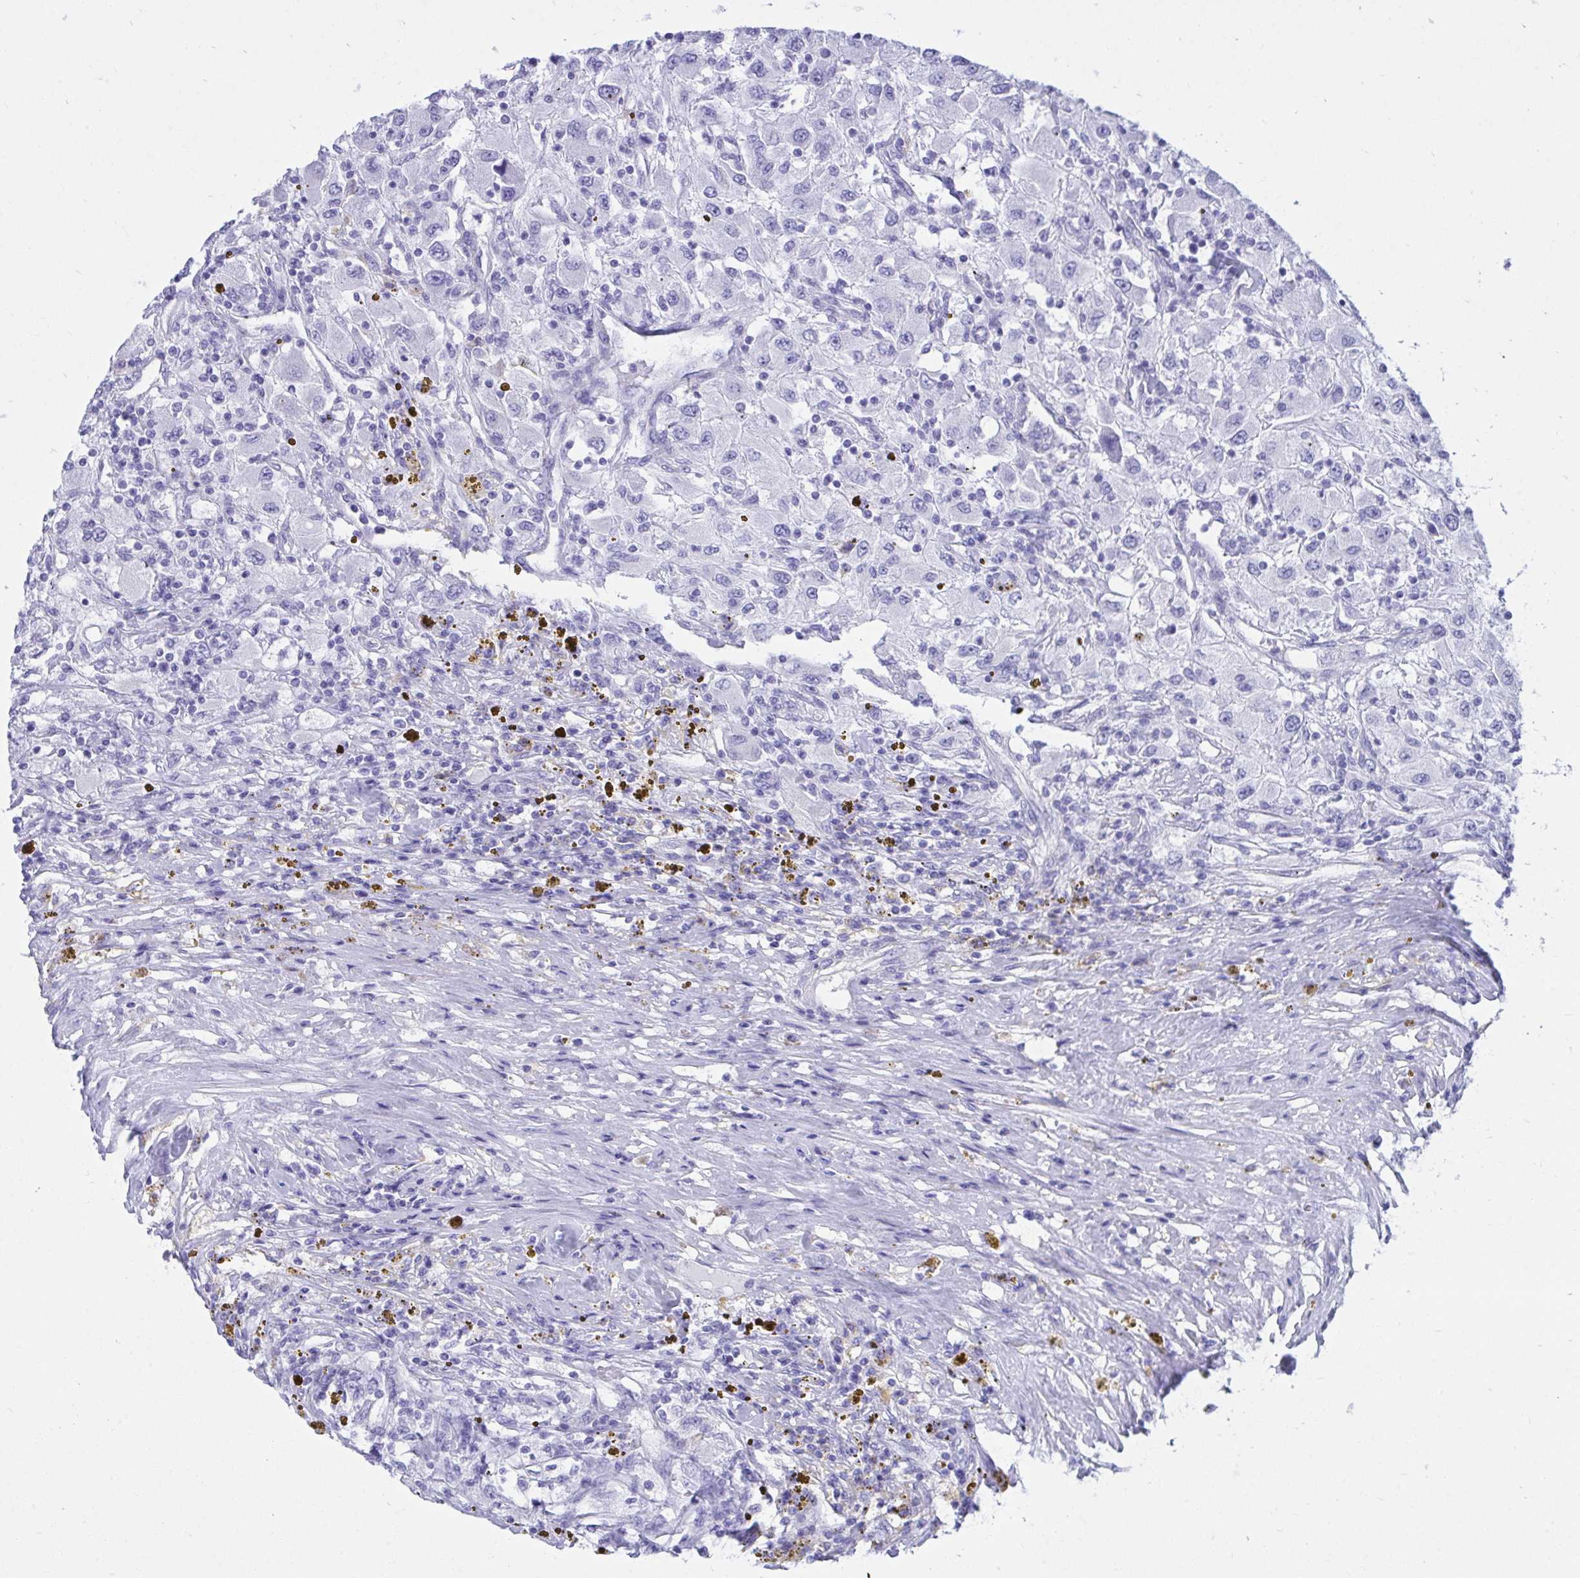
{"staining": {"intensity": "negative", "quantity": "none", "location": "none"}, "tissue": "renal cancer", "cell_type": "Tumor cells", "image_type": "cancer", "snomed": [{"axis": "morphology", "description": "Adenocarcinoma, NOS"}, {"axis": "topography", "description": "Kidney"}], "caption": "DAB (3,3'-diaminobenzidine) immunohistochemical staining of human renal cancer demonstrates no significant staining in tumor cells. The staining is performed using DAB brown chromogen with nuclei counter-stained in using hematoxylin.", "gene": "SHISA8", "patient": {"sex": "female", "age": 67}}